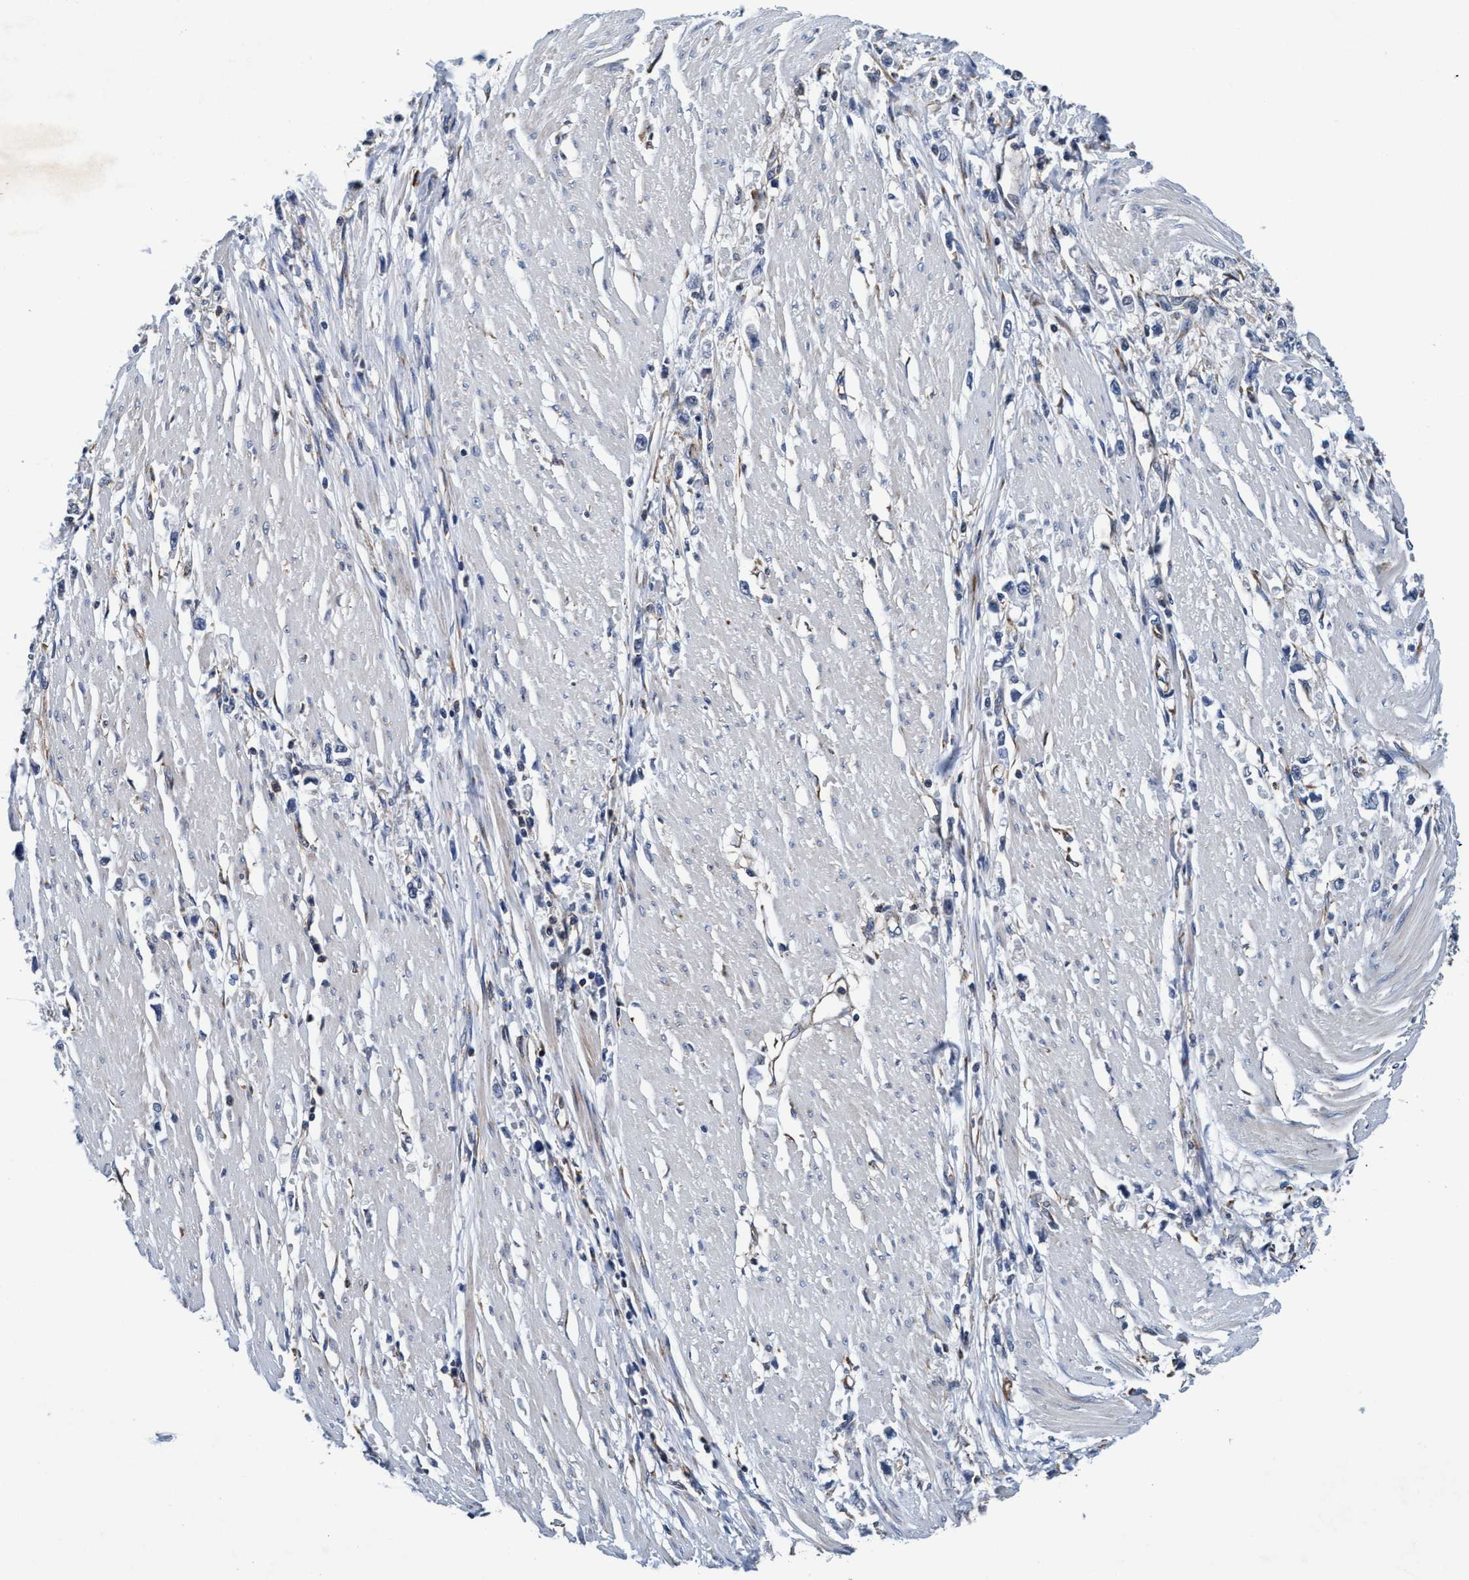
{"staining": {"intensity": "negative", "quantity": "none", "location": "none"}, "tissue": "stomach cancer", "cell_type": "Tumor cells", "image_type": "cancer", "snomed": [{"axis": "morphology", "description": "Adenocarcinoma, NOS"}, {"axis": "topography", "description": "Stomach"}], "caption": "DAB (3,3'-diaminobenzidine) immunohistochemical staining of adenocarcinoma (stomach) reveals no significant positivity in tumor cells.", "gene": "ENDOG", "patient": {"sex": "female", "age": 59}}